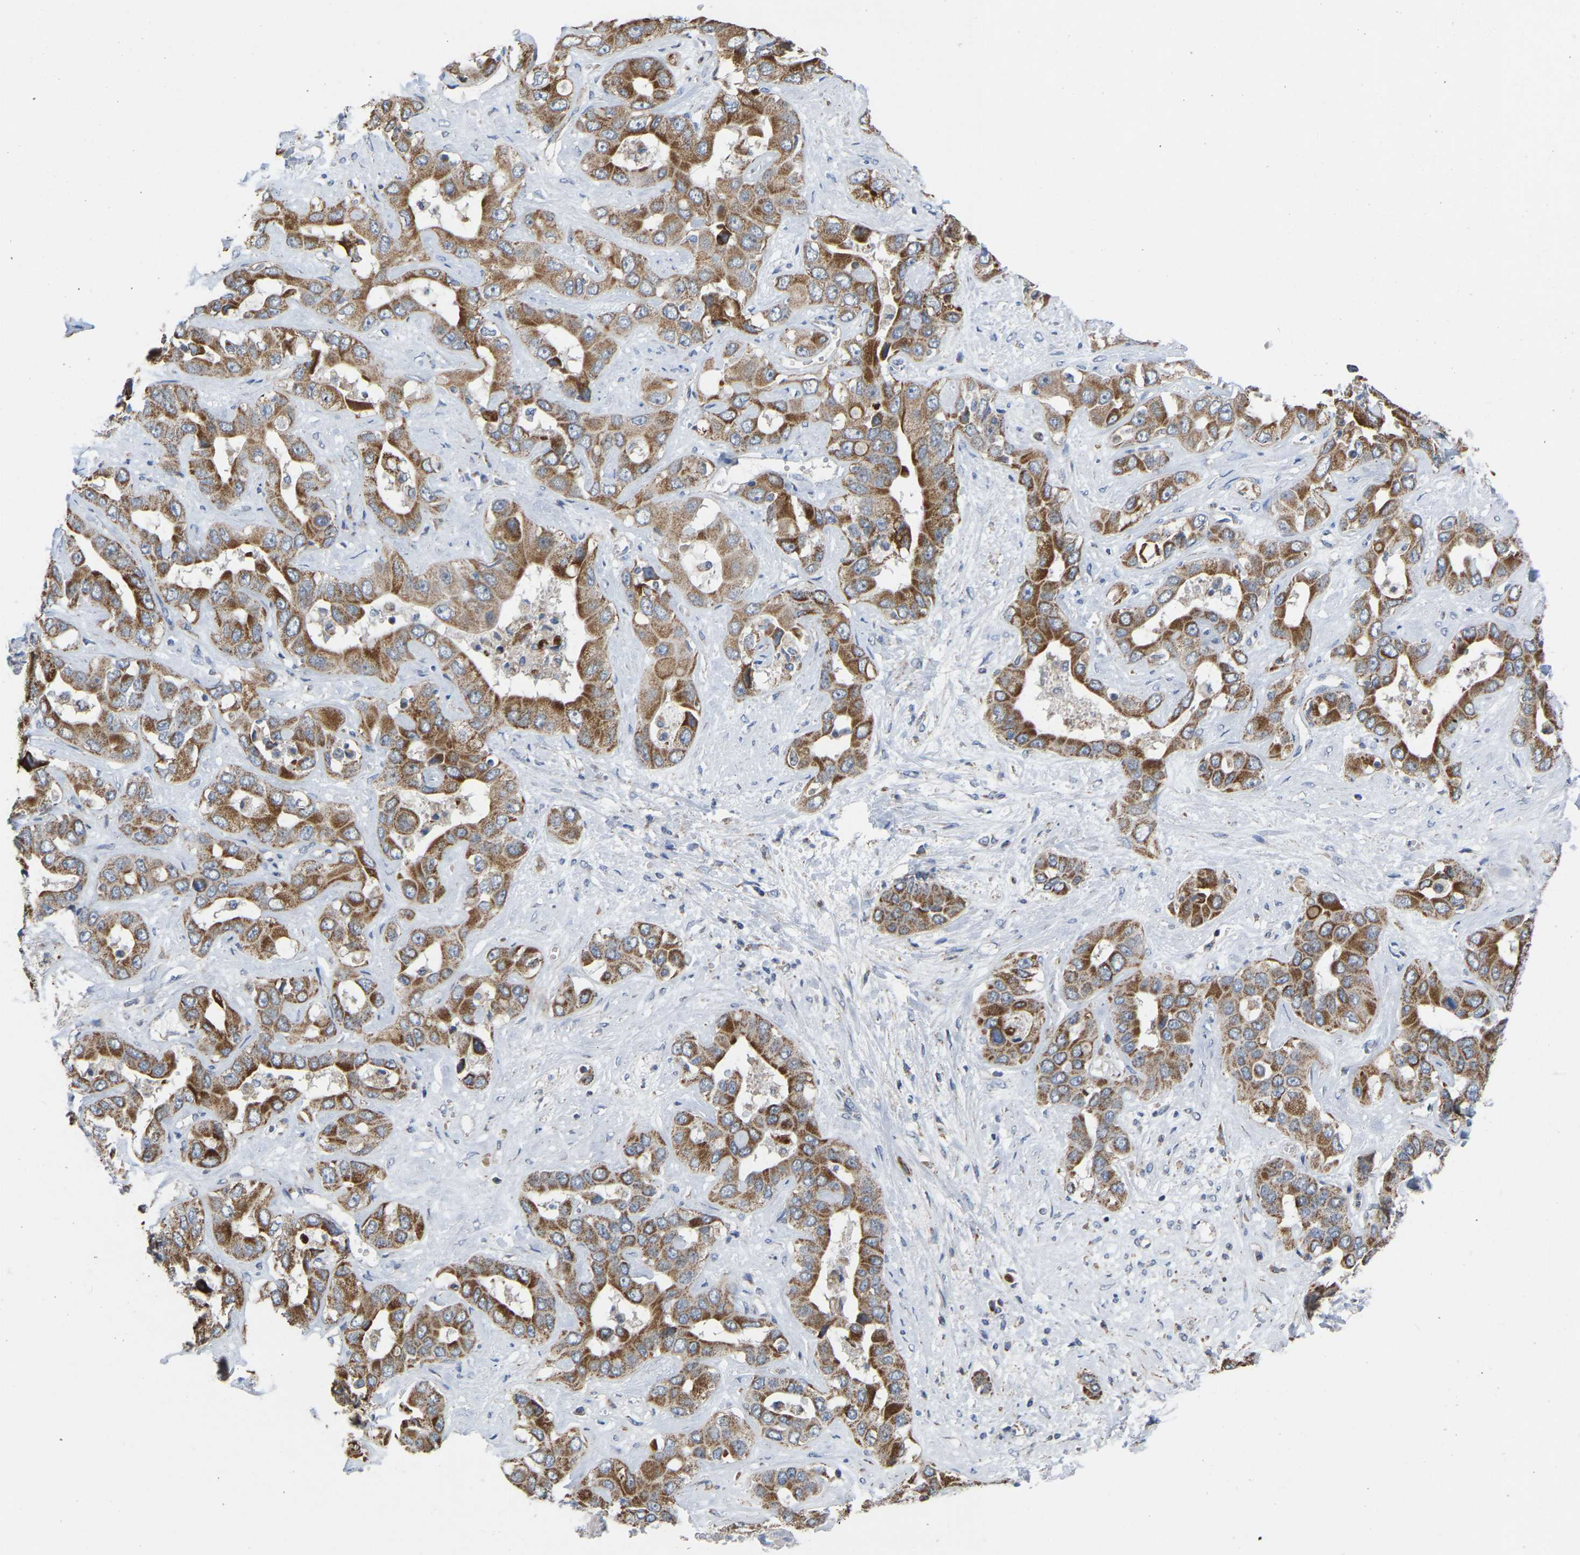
{"staining": {"intensity": "moderate", "quantity": ">75%", "location": "cytoplasmic/membranous"}, "tissue": "liver cancer", "cell_type": "Tumor cells", "image_type": "cancer", "snomed": [{"axis": "morphology", "description": "Cholangiocarcinoma"}, {"axis": "topography", "description": "Liver"}], "caption": "Protein staining of liver cancer tissue shows moderate cytoplasmic/membranous expression in about >75% of tumor cells. The staining was performed using DAB (3,3'-diaminobenzidine) to visualize the protein expression in brown, while the nuclei were stained in blue with hematoxylin (Magnification: 20x).", "gene": "BCL10", "patient": {"sex": "female", "age": 52}}